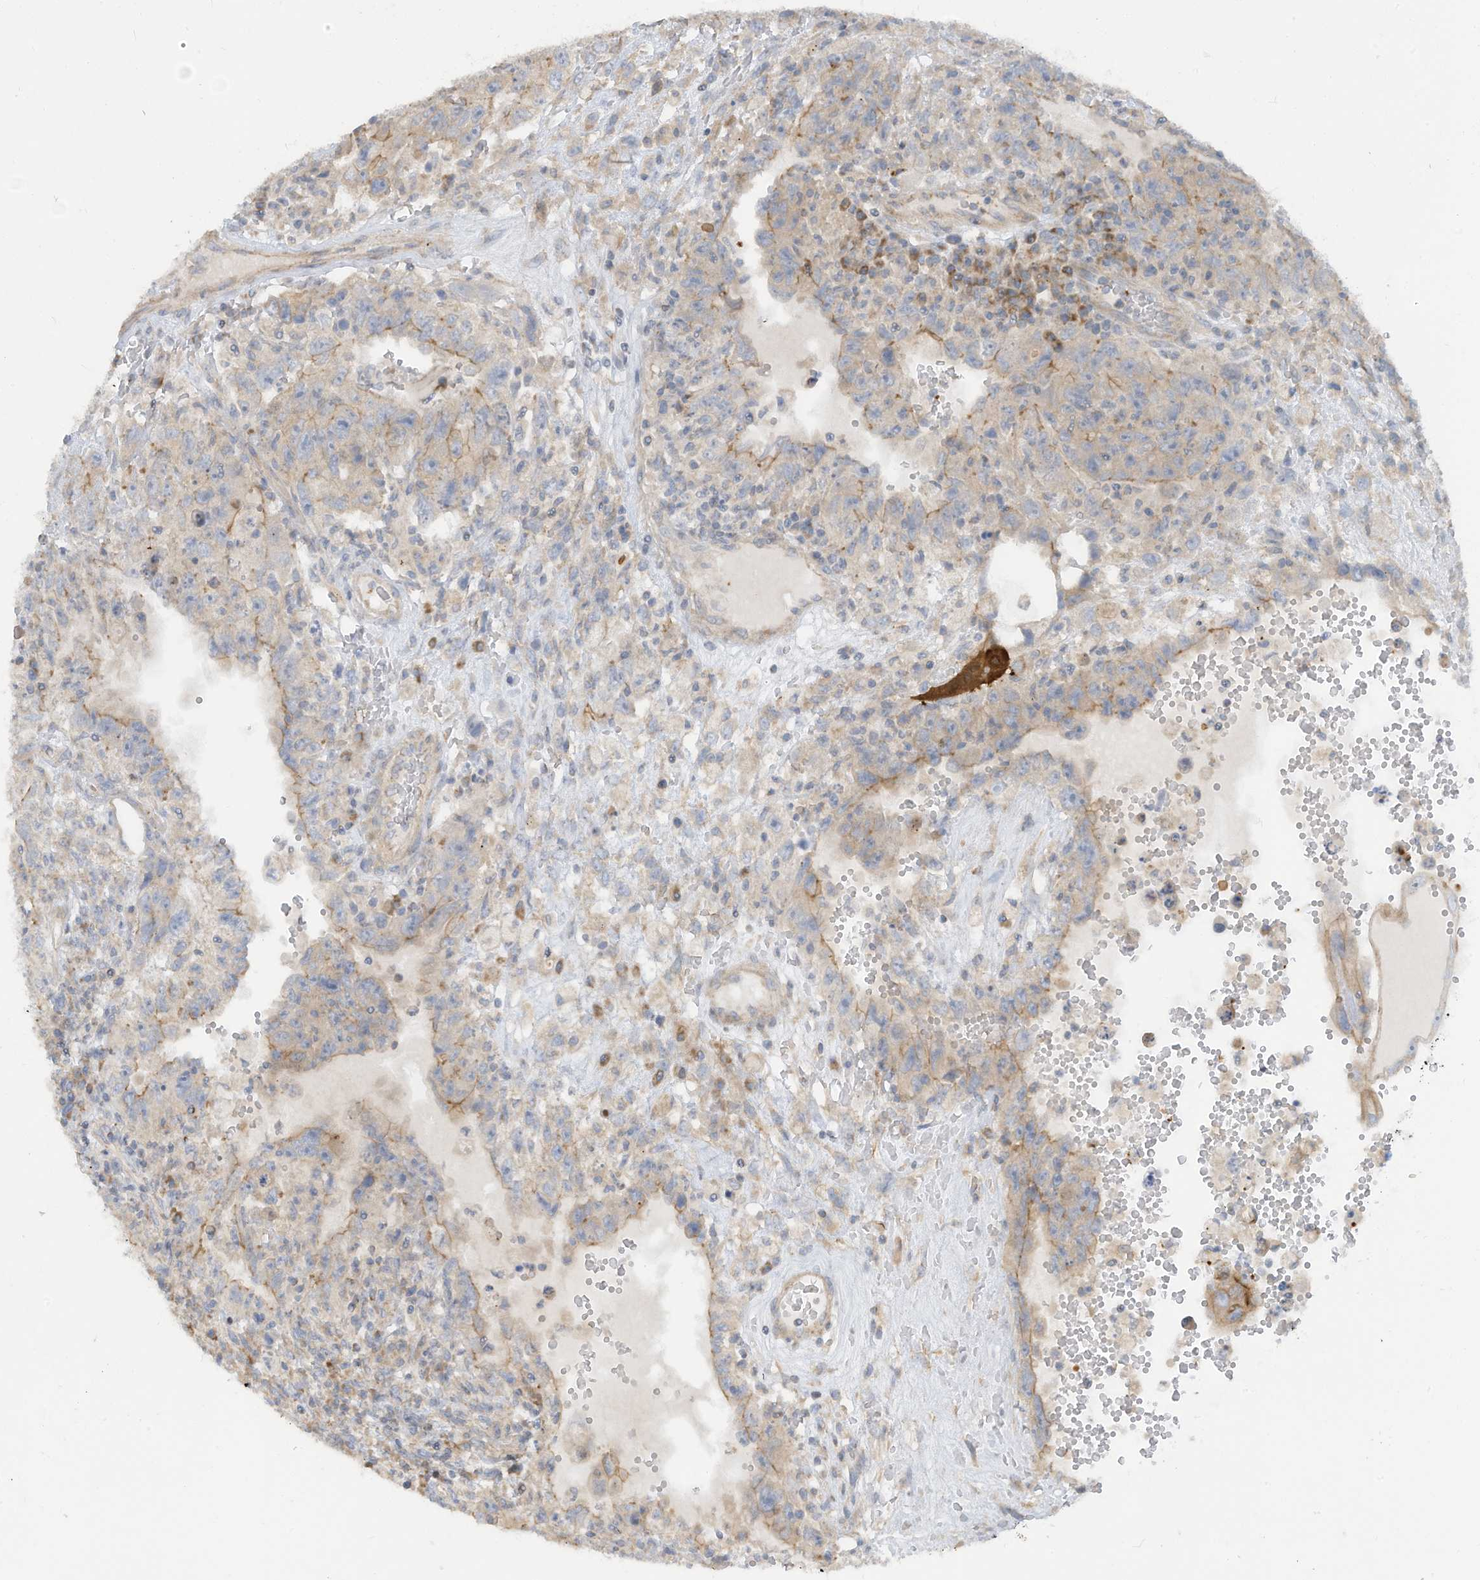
{"staining": {"intensity": "weak", "quantity": "25%-75%", "location": "cytoplasmic/membranous"}, "tissue": "testis cancer", "cell_type": "Tumor cells", "image_type": "cancer", "snomed": [{"axis": "morphology", "description": "Carcinoma, Embryonal, NOS"}, {"axis": "topography", "description": "Testis"}], "caption": "The micrograph exhibits staining of testis cancer (embryonal carcinoma), revealing weak cytoplasmic/membranous protein positivity (brown color) within tumor cells. (DAB = brown stain, brightfield microscopy at high magnification).", "gene": "GTPBP2", "patient": {"sex": "male", "age": 26}}